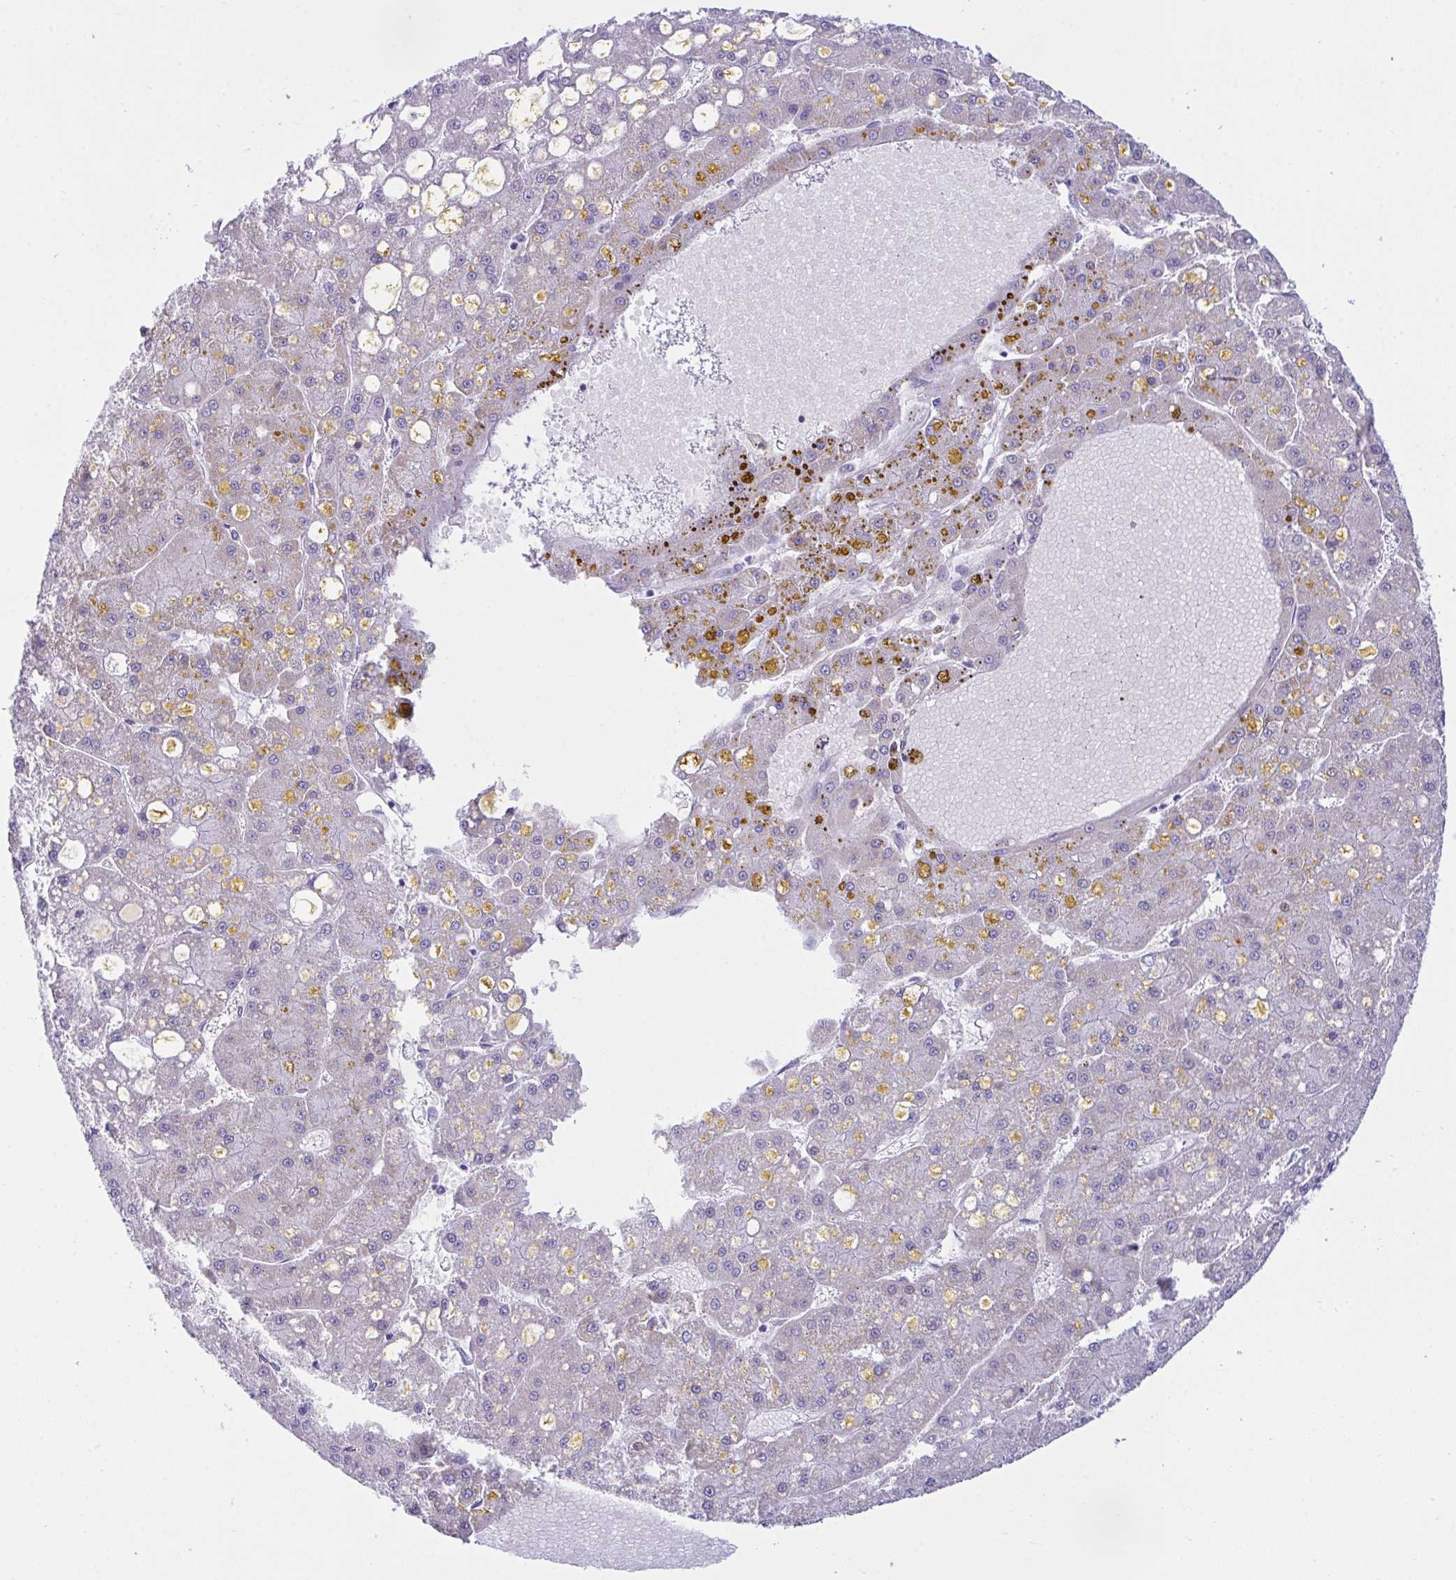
{"staining": {"intensity": "moderate", "quantity": "<25%", "location": "cytoplasmic/membranous"}, "tissue": "liver cancer", "cell_type": "Tumor cells", "image_type": "cancer", "snomed": [{"axis": "morphology", "description": "Carcinoma, Hepatocellular, NOS"}, {"axis": "topography", "description": "Liver"}], "caption": "Immunohistochemistry (IHC) of liver cancer (hepatocellular carcinoma) reveals low levels of moderate cytoplasmic/membranous staining in about <25% of tumor cells. The protein of interest is stained brown, and the nuclei are stained in blue (DAB IHC with brightfield microscopy, high magnification).", "gene": "BBS1", "patient": {"sex": "male", "age": 67}}